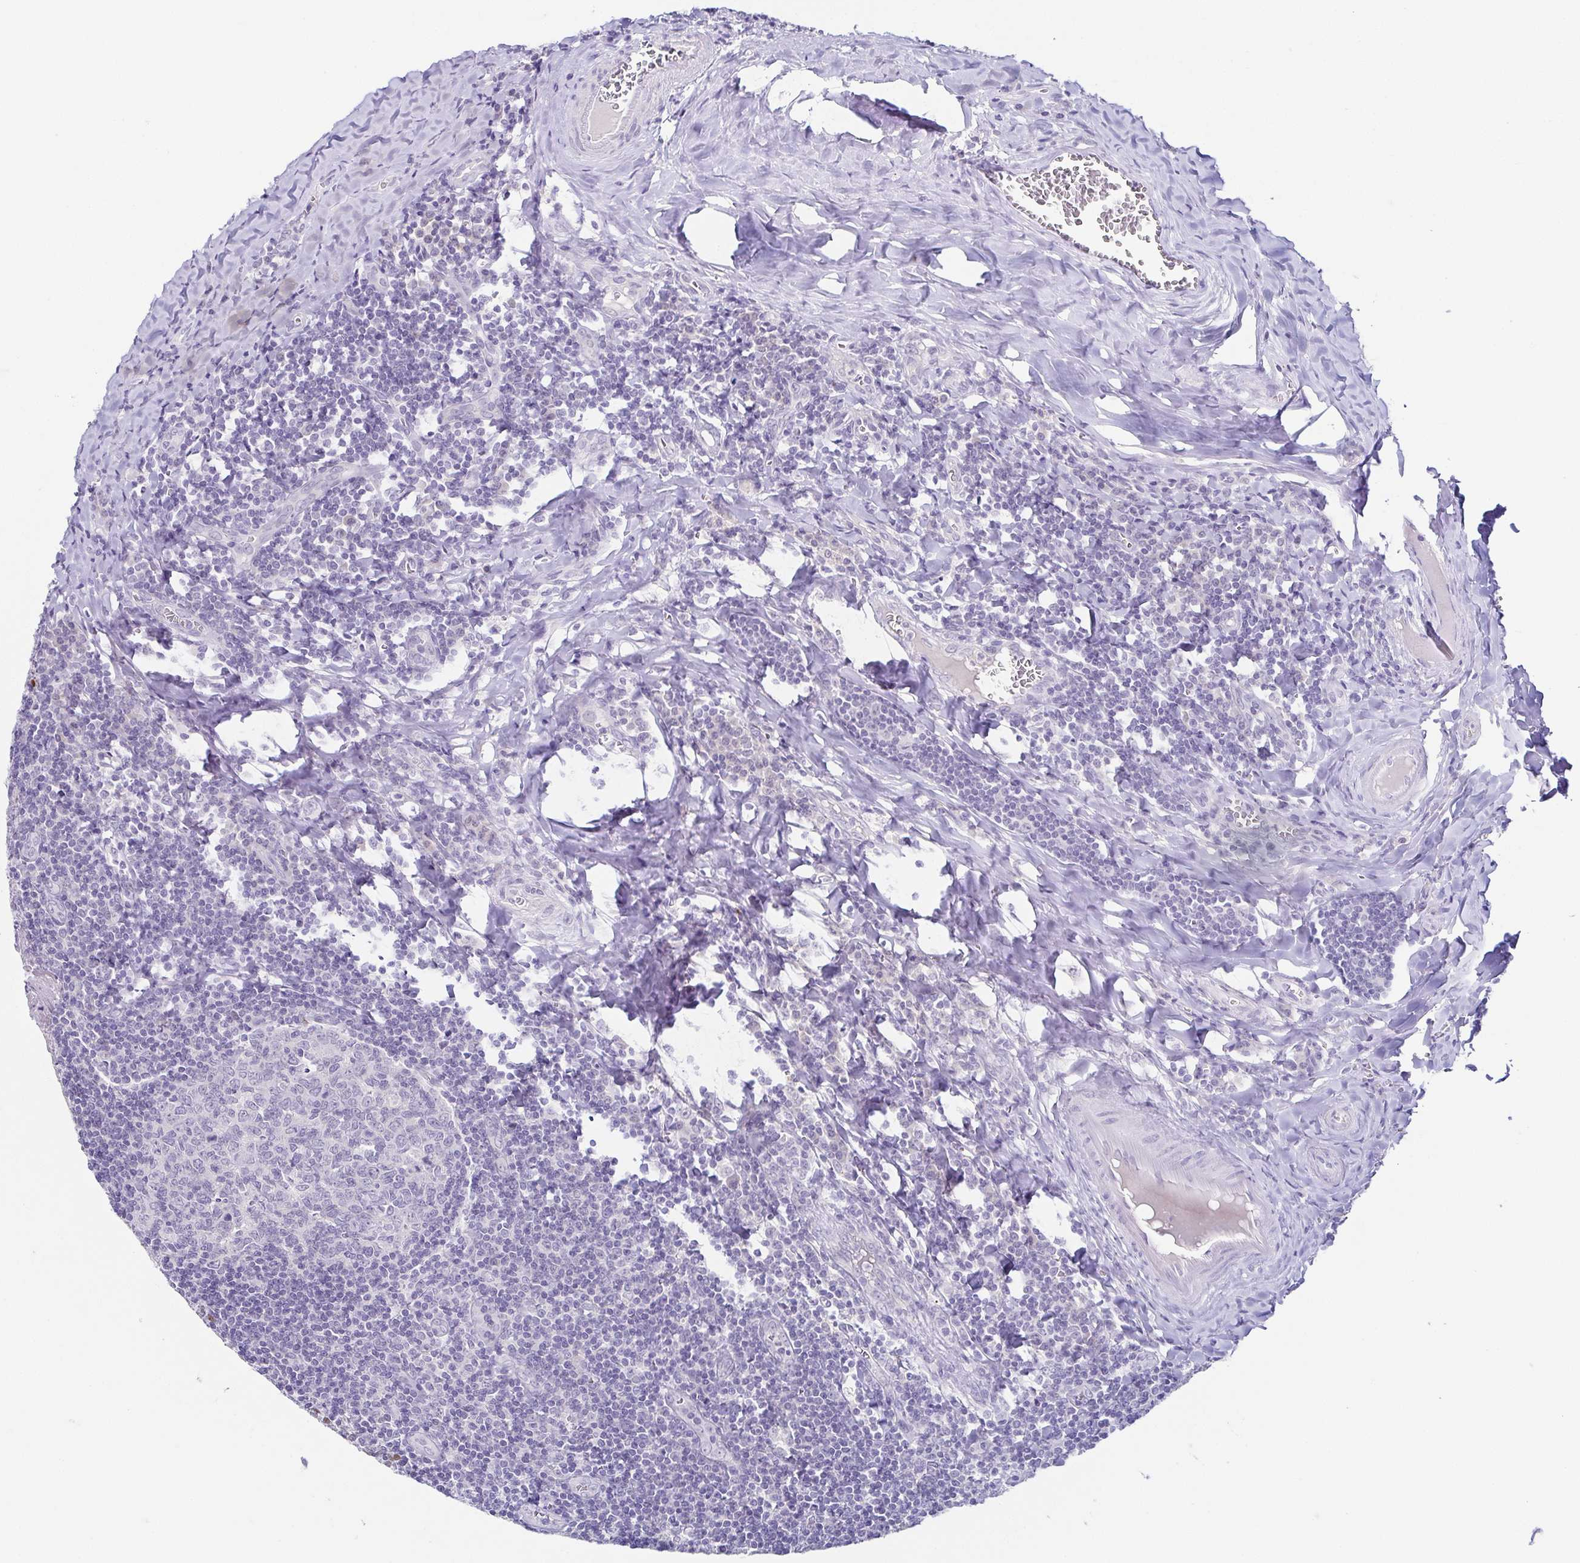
{"staining": {"intensity": "negative", "quantity": "none", "location": "none"}, "tissue": "tonsil", "cell_type": "Germinal center cells", "image_type": "normal", "snomed": [{"axis": "morphology", "description": "Normal tissue, NOS"}, {"axis": "morphology", "description": "Inflammation, NOS"}, {"axis": "topography", "description": "Tonsil"}], "caption": "Normal tonsil was stained to show a protein in brown. There is no significant staining in germinal center cells. The staining was performed using DAB to visualize the protein expression in brown, while the nuclei were stained in blue with hematoxylin (Magnification: 20x).", "gene": "TP73", "patient": {"sex": "female", "age": 31}}